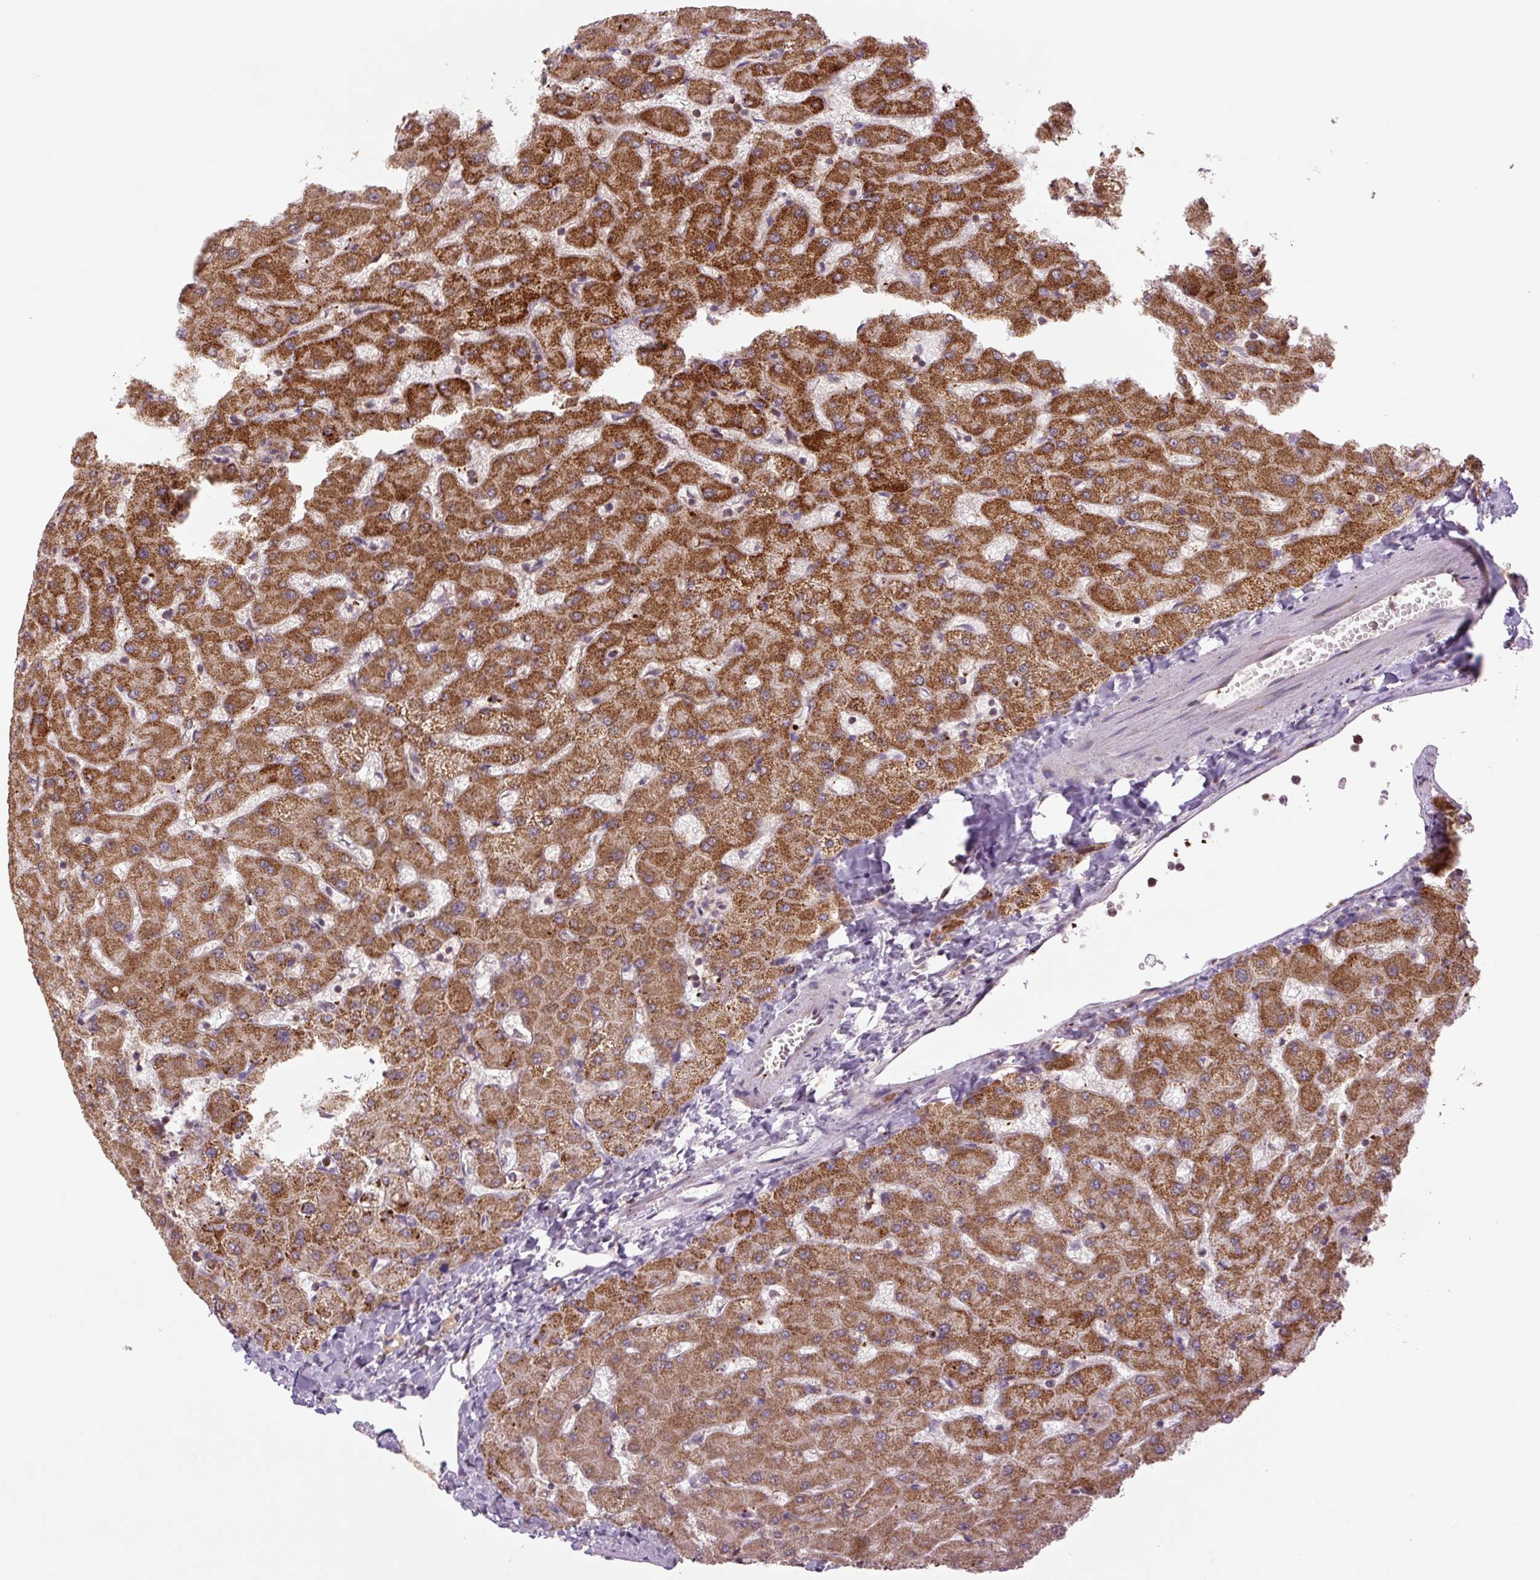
{"staining": {"intensity": "negative", "quantity": "none", "location": "none"}, "tissue": "liver", "cell_type": "Cholangiocytes", "image_type": "normal", "snomed": [{"axis": "morphology", "description": "Normal tissue, NOS"}, {"axis": "topography", "description": "Liver"}], "caption": "Immunohistochemistry (IHC) of unremarkable liver shows no positivity in cholangiocytes. (IHC, brightfield microscopy, high magnification).", "gene": "TMEM160", "patient": {"sex": "female", "age": 63}}